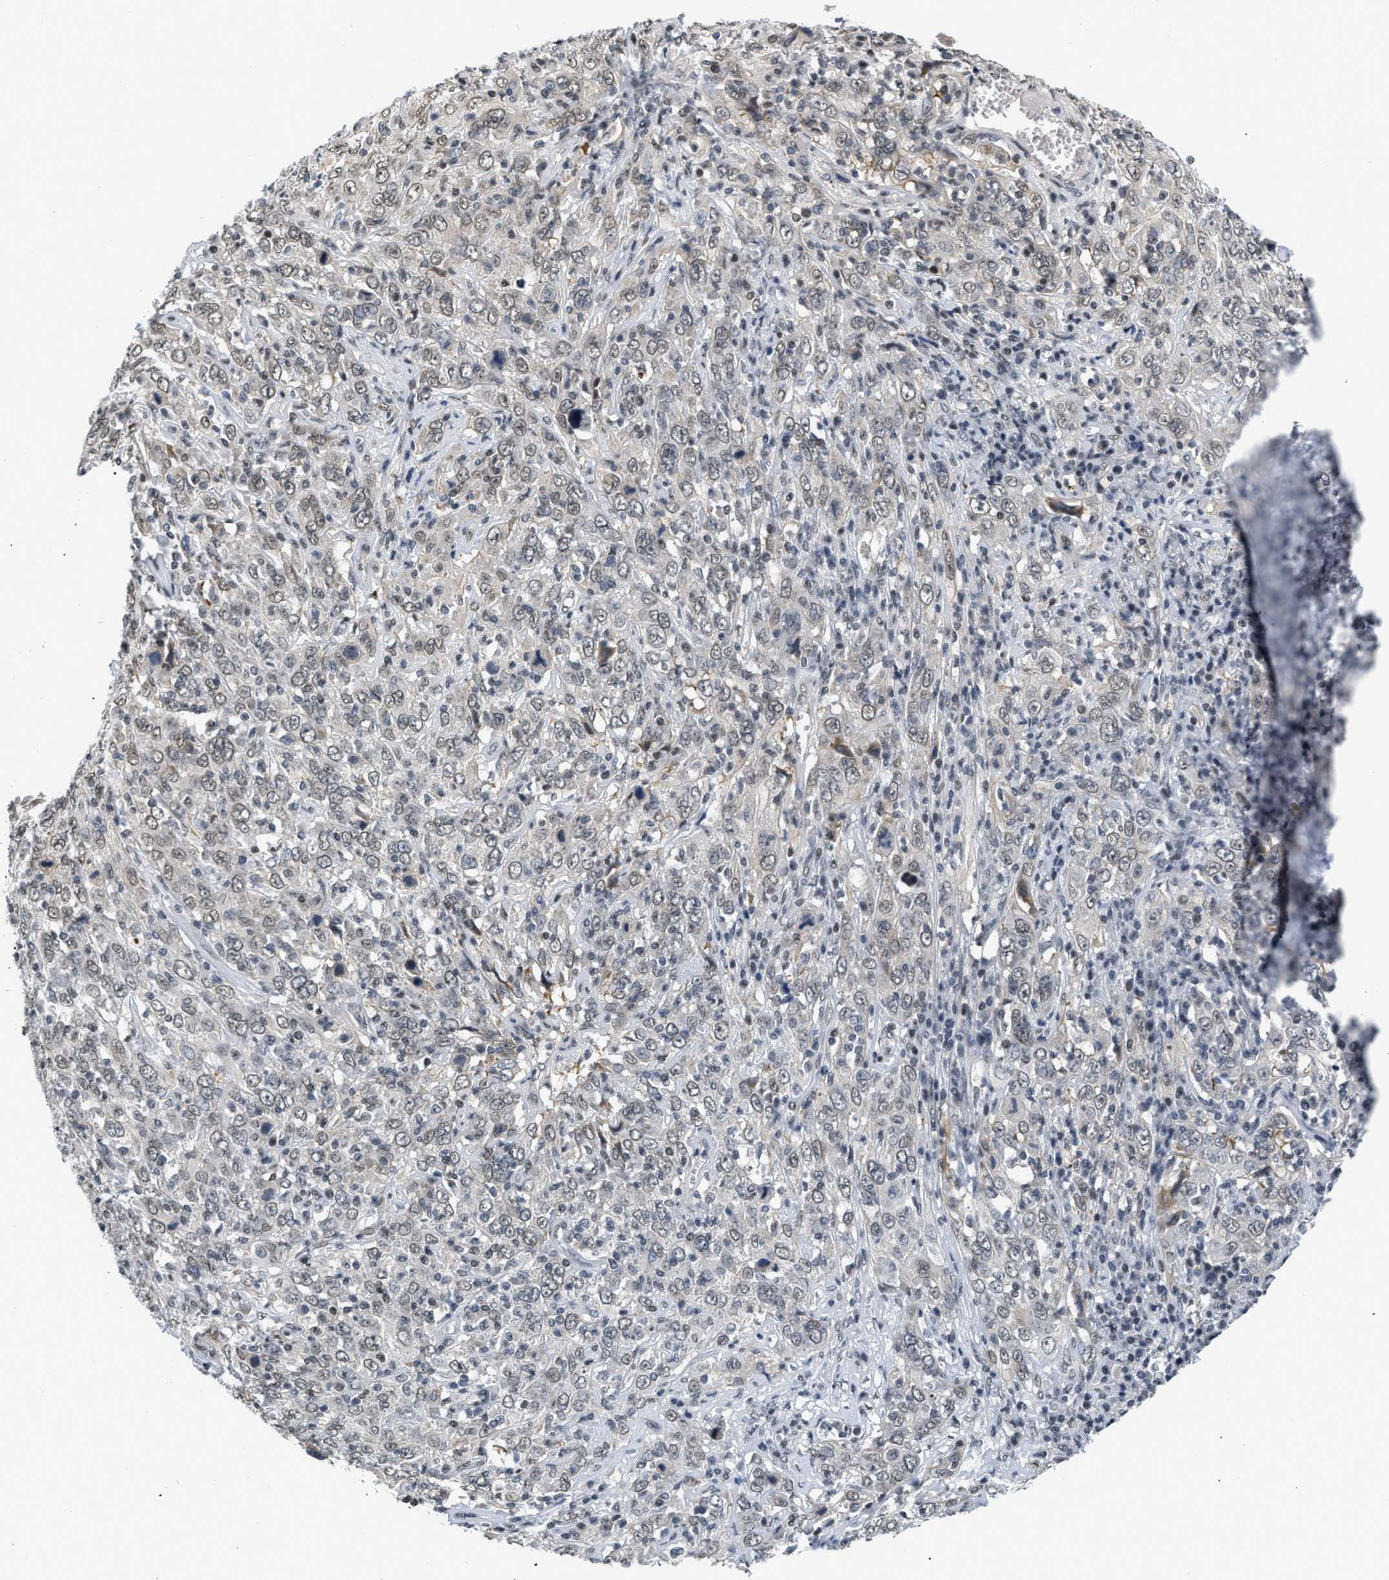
{"staining": {"intensity": "weak", "quantity": "<25%", "location": "nuclear"}, "tissue": "cervical cancer", "cell_type": "Tumor cells", "image_type": "cancer", "snomed": [{"axis": "morphology", "description": "Squamous cell carcinoma, NOS"}, {"axis": "topography", "description": "Cervix"}], "caption": "A photomicrograph of squamous cell carcinoma (cervical) stained for a protein exhibits no brown staining in tumor cells.", "gene": "RAF1", "patient": {"sex": "female", "age": 46}}